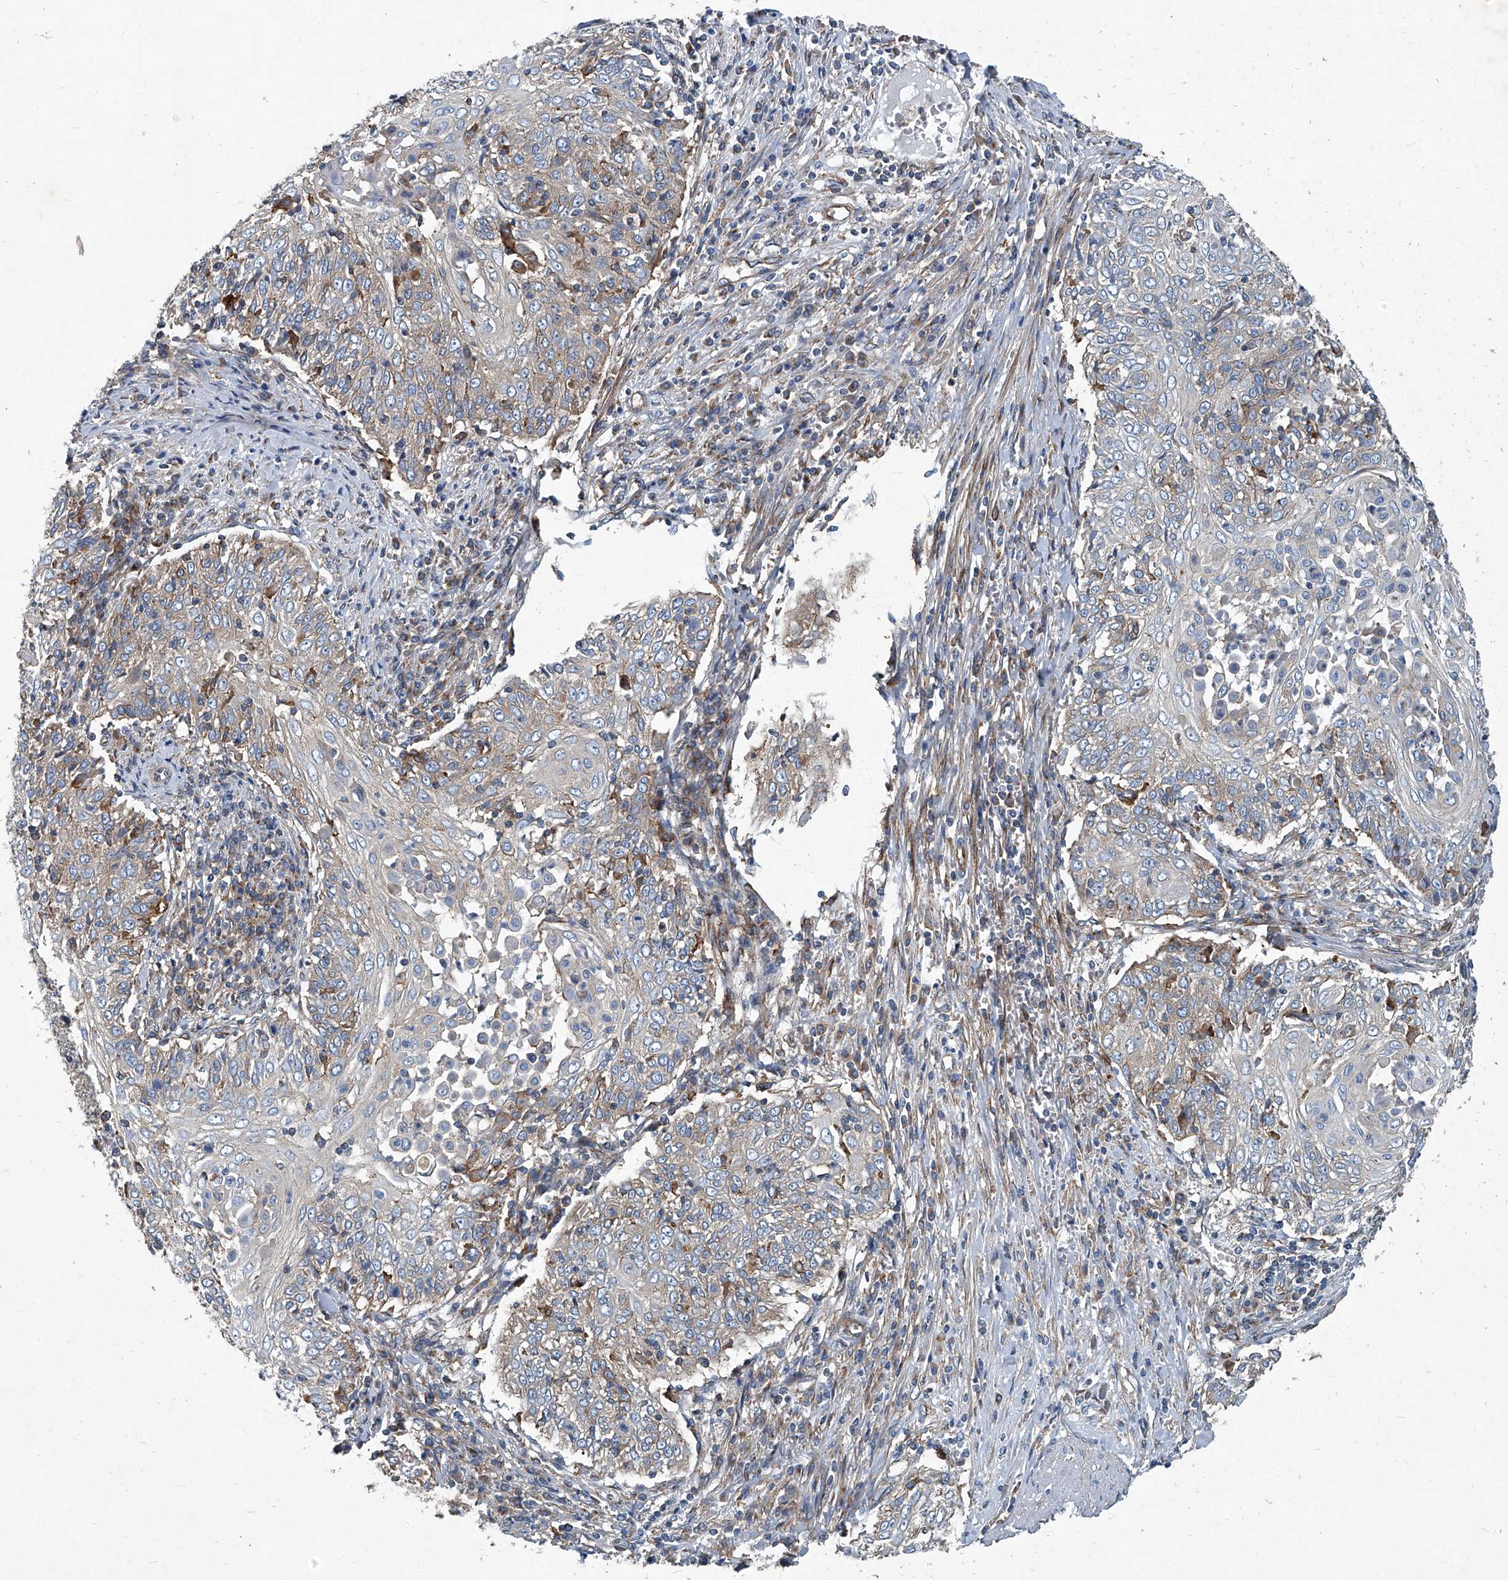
{"staining": {"intensity": "weak", "quantity": "<25%", "location": "cytoplasmic/membranous"}, "tissue": "cervical cancer", "cell_type": "Tumor cells", "image_type": "cancer", "snomed": [{"axis": "morphology", "description": "Squamous cell carcinoma, NOS"}, {"axis": "topography", "description": "Cervix"}], "caption": "Squamous cell carcinoma (cervical) was stained to show a protein in brown. There is no significant expression in tumor cells. (DAB immunohistochemistry (IHC), high magnification).", "gene": "PIGH", "patient": {"sex": "female", "age": 48}}